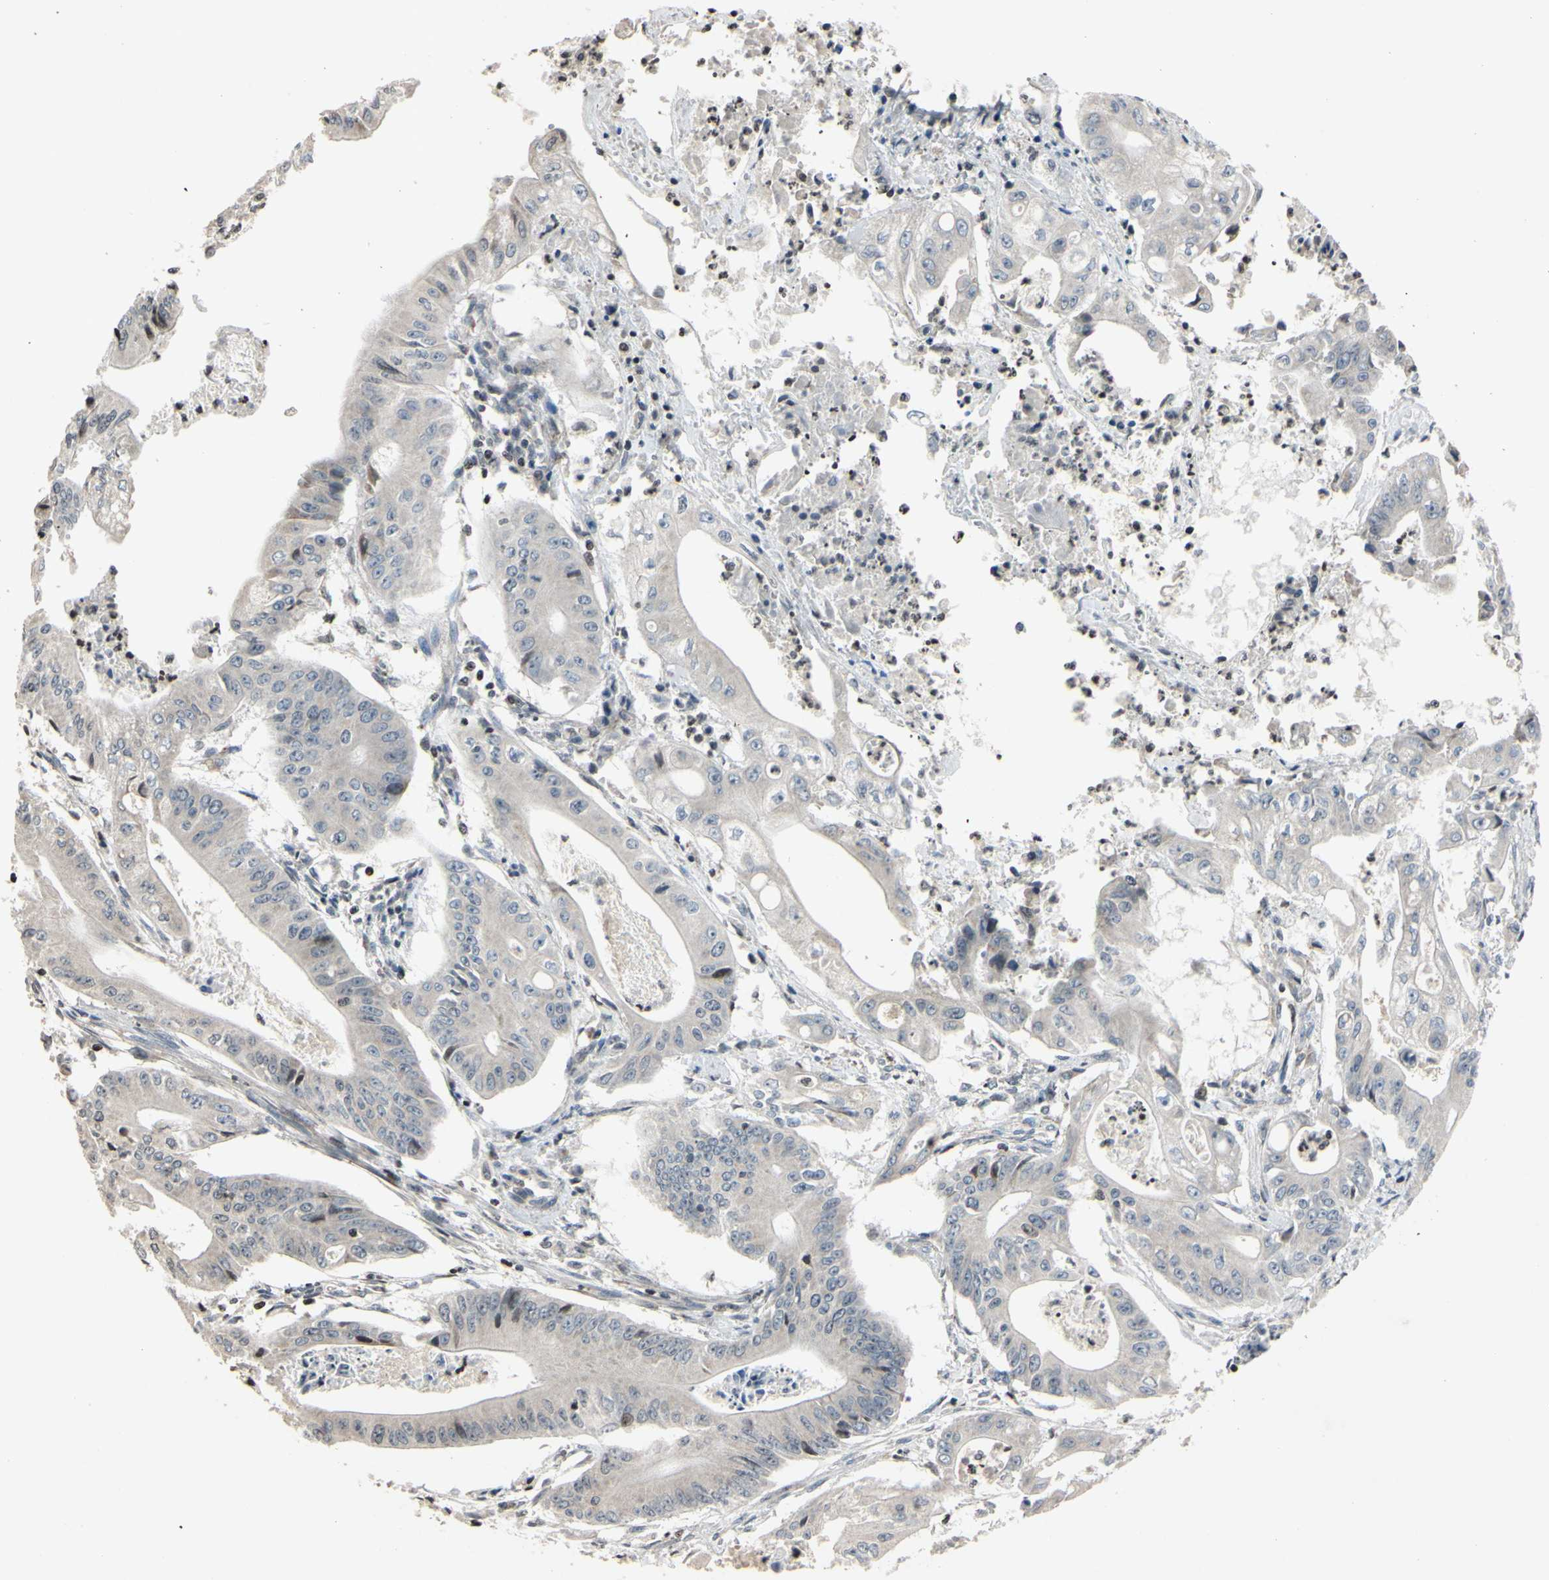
{"staining": {"intensity": "negative", "quantity": "none", "location": "none"}, "tissue": "pancreatic cancer", "cell_type": "Tumor cells", "image_type": "cancer", "snomed": [{"axis": "morphology", "description": "Normal tissue, NOS"}, {"axis": "topography", "description": "Lymph node"}], "caption": "The image shows no significant expression in tumor cells of pancreatic cancer.", "gene": "ARG1", "patient": {"sex": "male", "age": 62}}